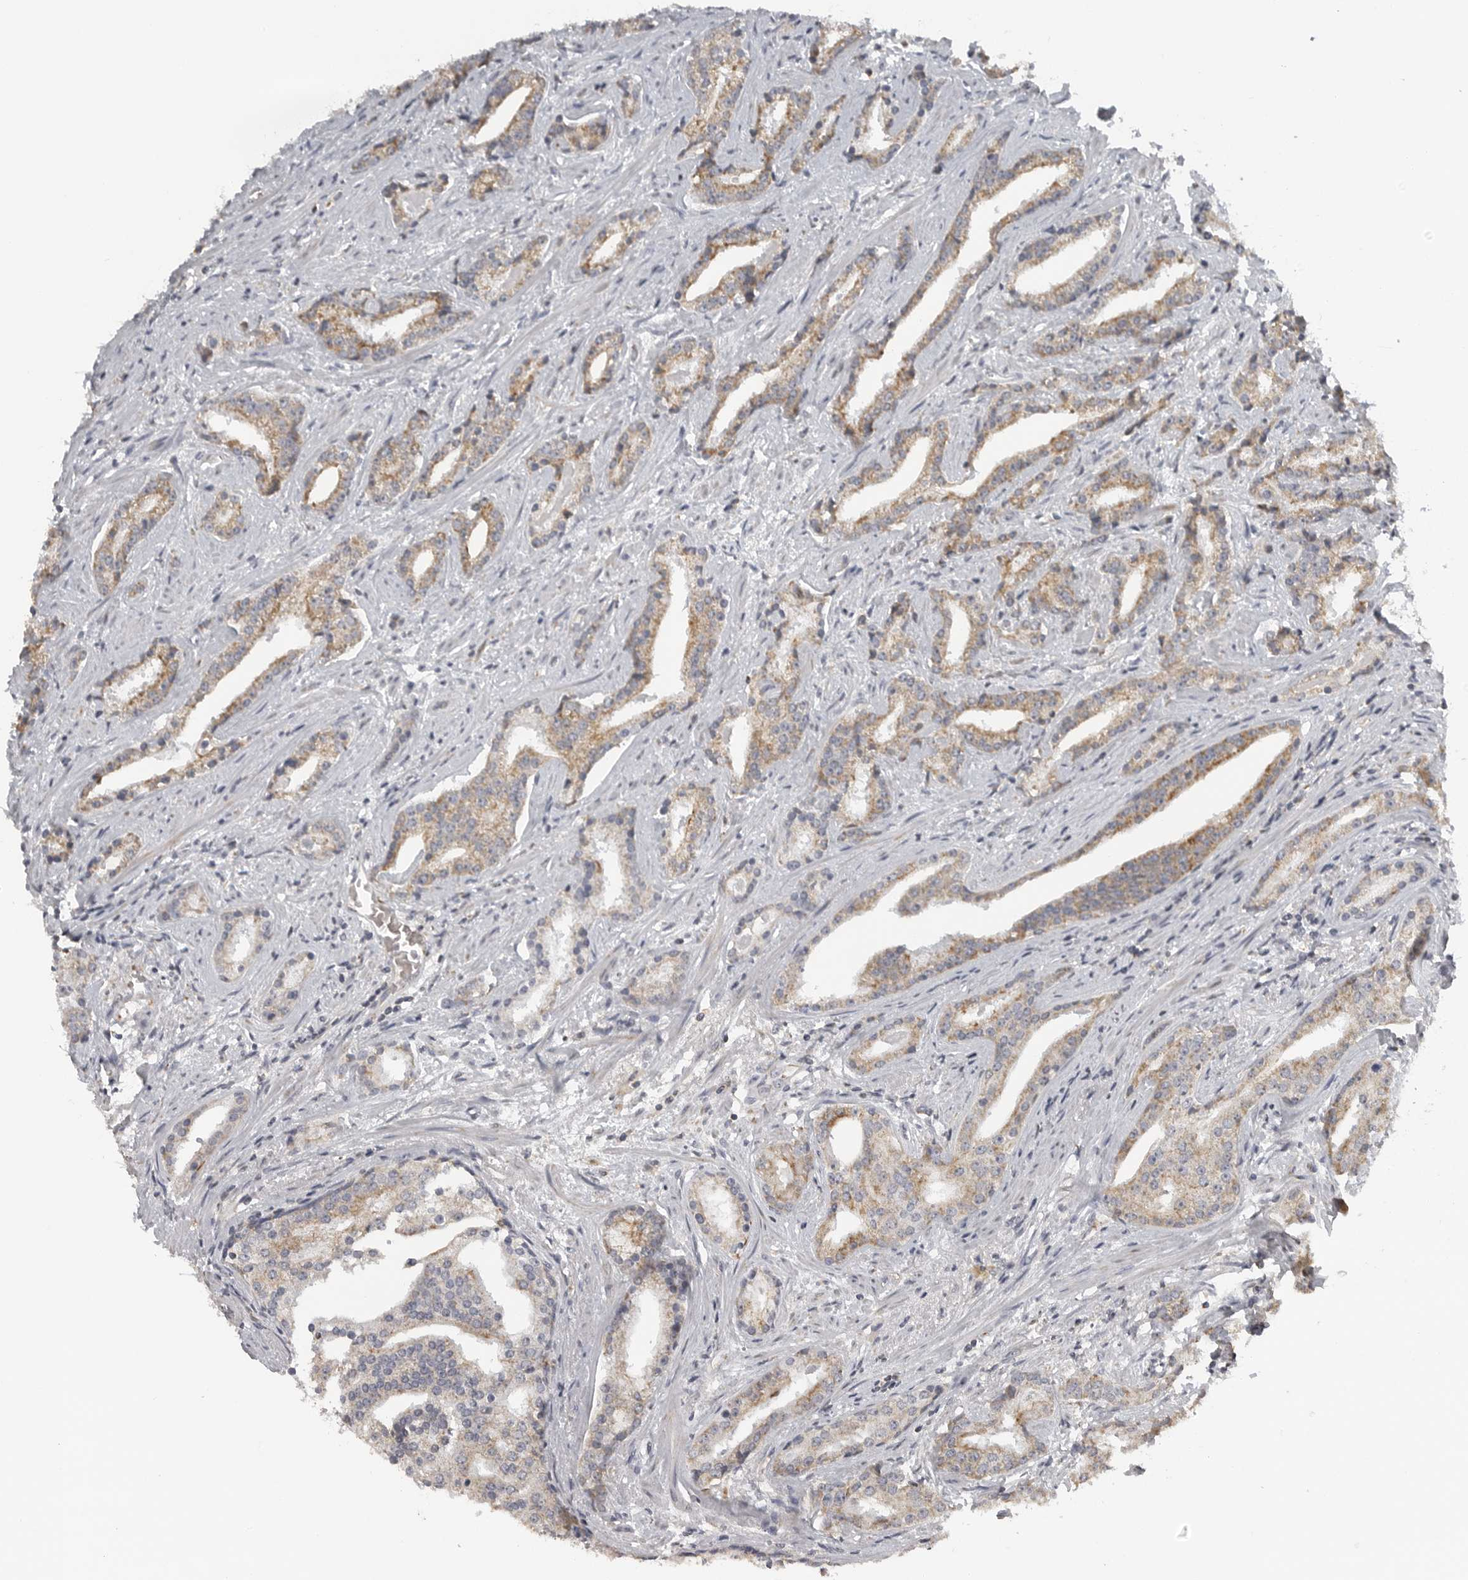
{"staining": {"intensity": "moderate", "quantity": ">75%", "location": "cytoplasmic/membranous"}, "tissue": "prostate cancer", "cell_type": "Tumor cells", "image_type": "cancer", "snomed": [{"axis": "morphology", "description": "Adenocarcinoma, Low grade"}, {"axis": "topography", "description": "Prostate"}], "caption": "The micrograph reveals immunohistochemical staining of prostate cancer. There is moderate cytoplasmic/membranous positivity is seen in about >75% of tumor cells.", "gene": "RXFP3", "patient": {"sex": "male", "age": 67}}